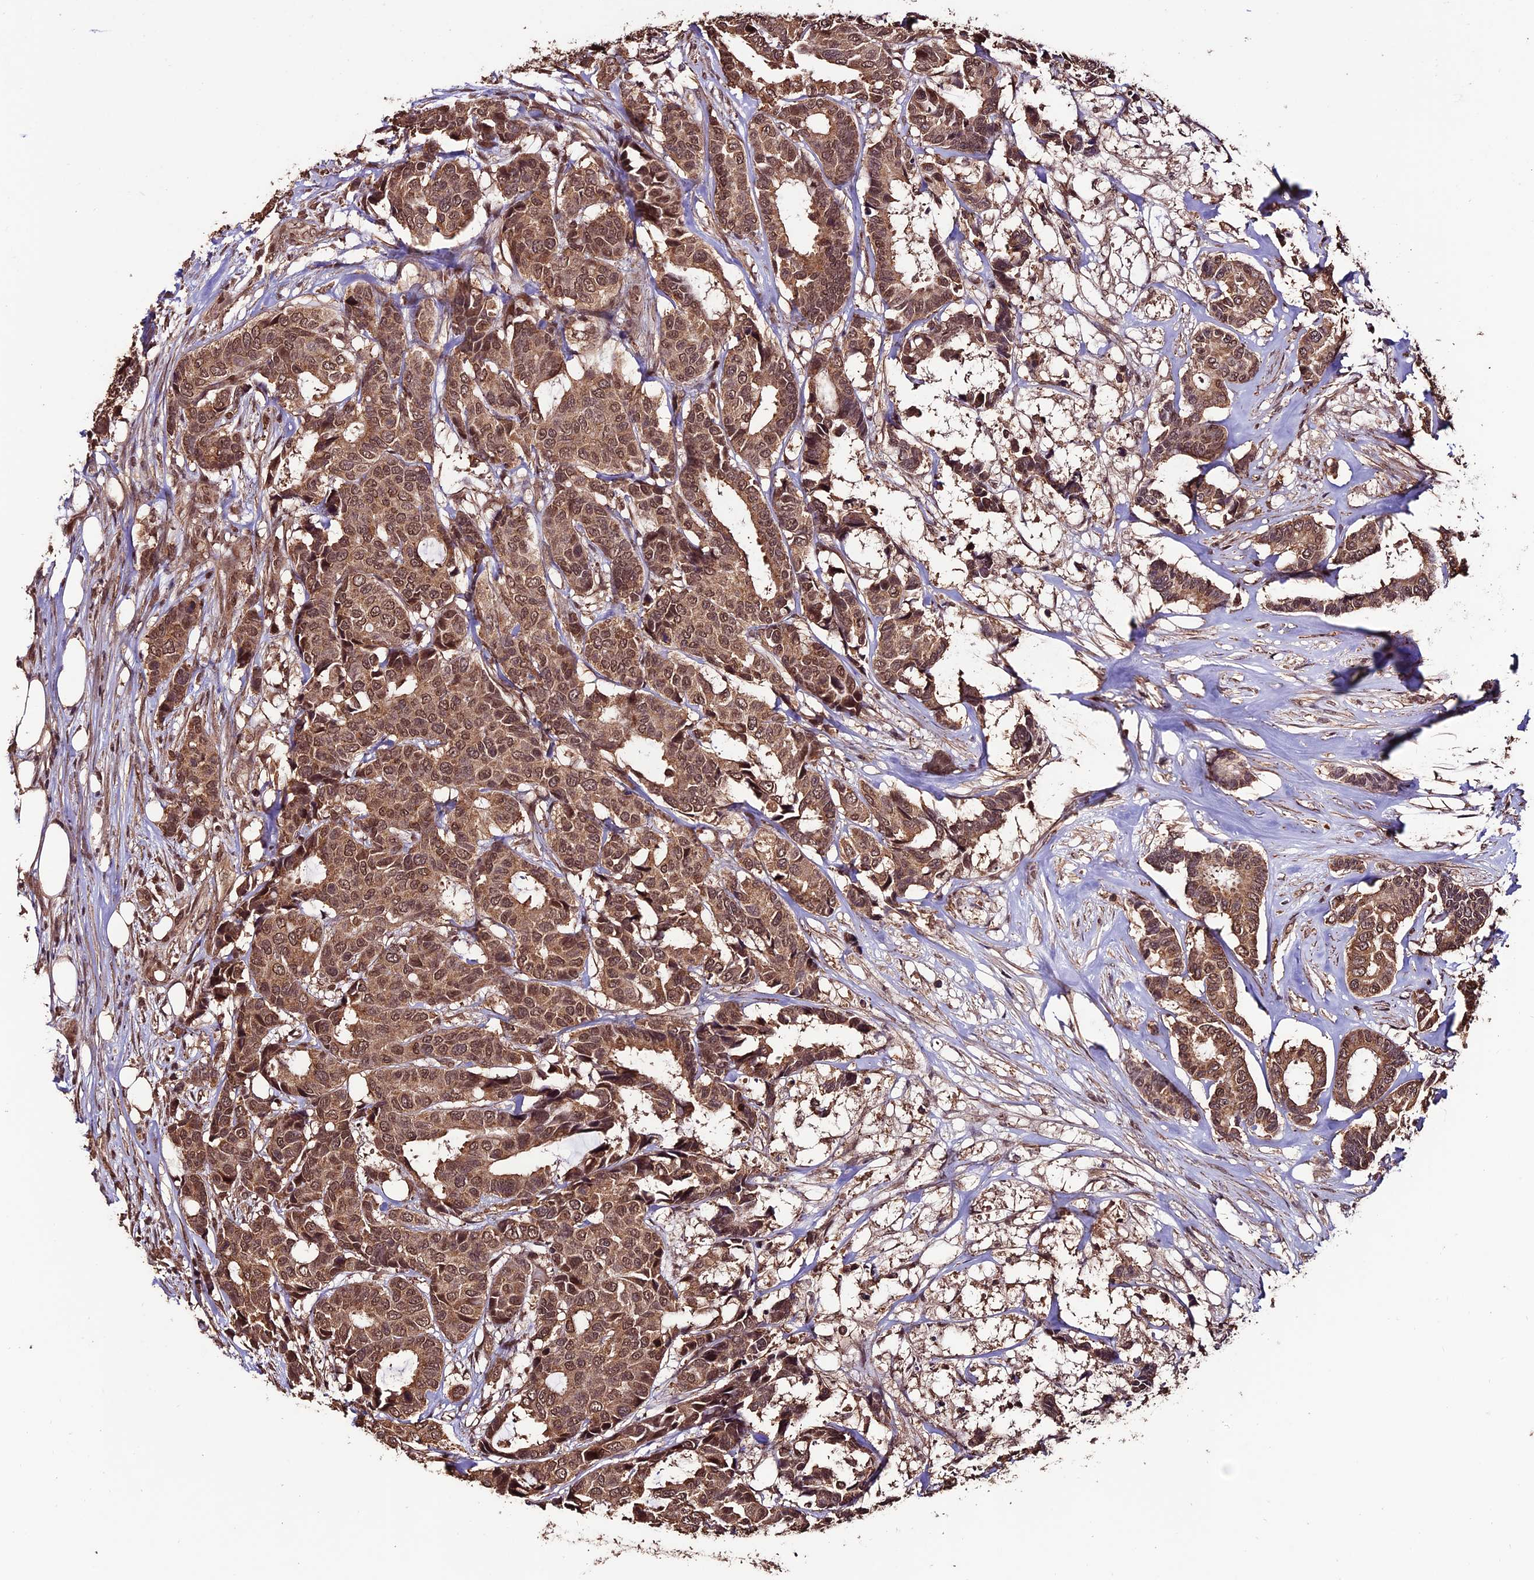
{"staining": {"intensity": "moderate", "quantity": ">75%", "location": "cytoplasmic/membranous,nuclear"}, "tissue": "breast cancer", "cell_type": "Tumor cells", "image_type": "cancer", "snomed": [{"axis": "morphology", "description": "Duct carcinoma"}, {"axis": "topography", "description": "Breast"}], "caption": "Breast cancer (infiltrating ductal carcinoma) stained with DAB (3,3'-diaminobenzidine) immunohistochemistry exhibits medium levels of moderate cytoplasmic/membranous and nuclear staining in approximately >75% of tumor cells.", "gene": "CABIN1", "patient": {"sex": "female", "age": 87}}